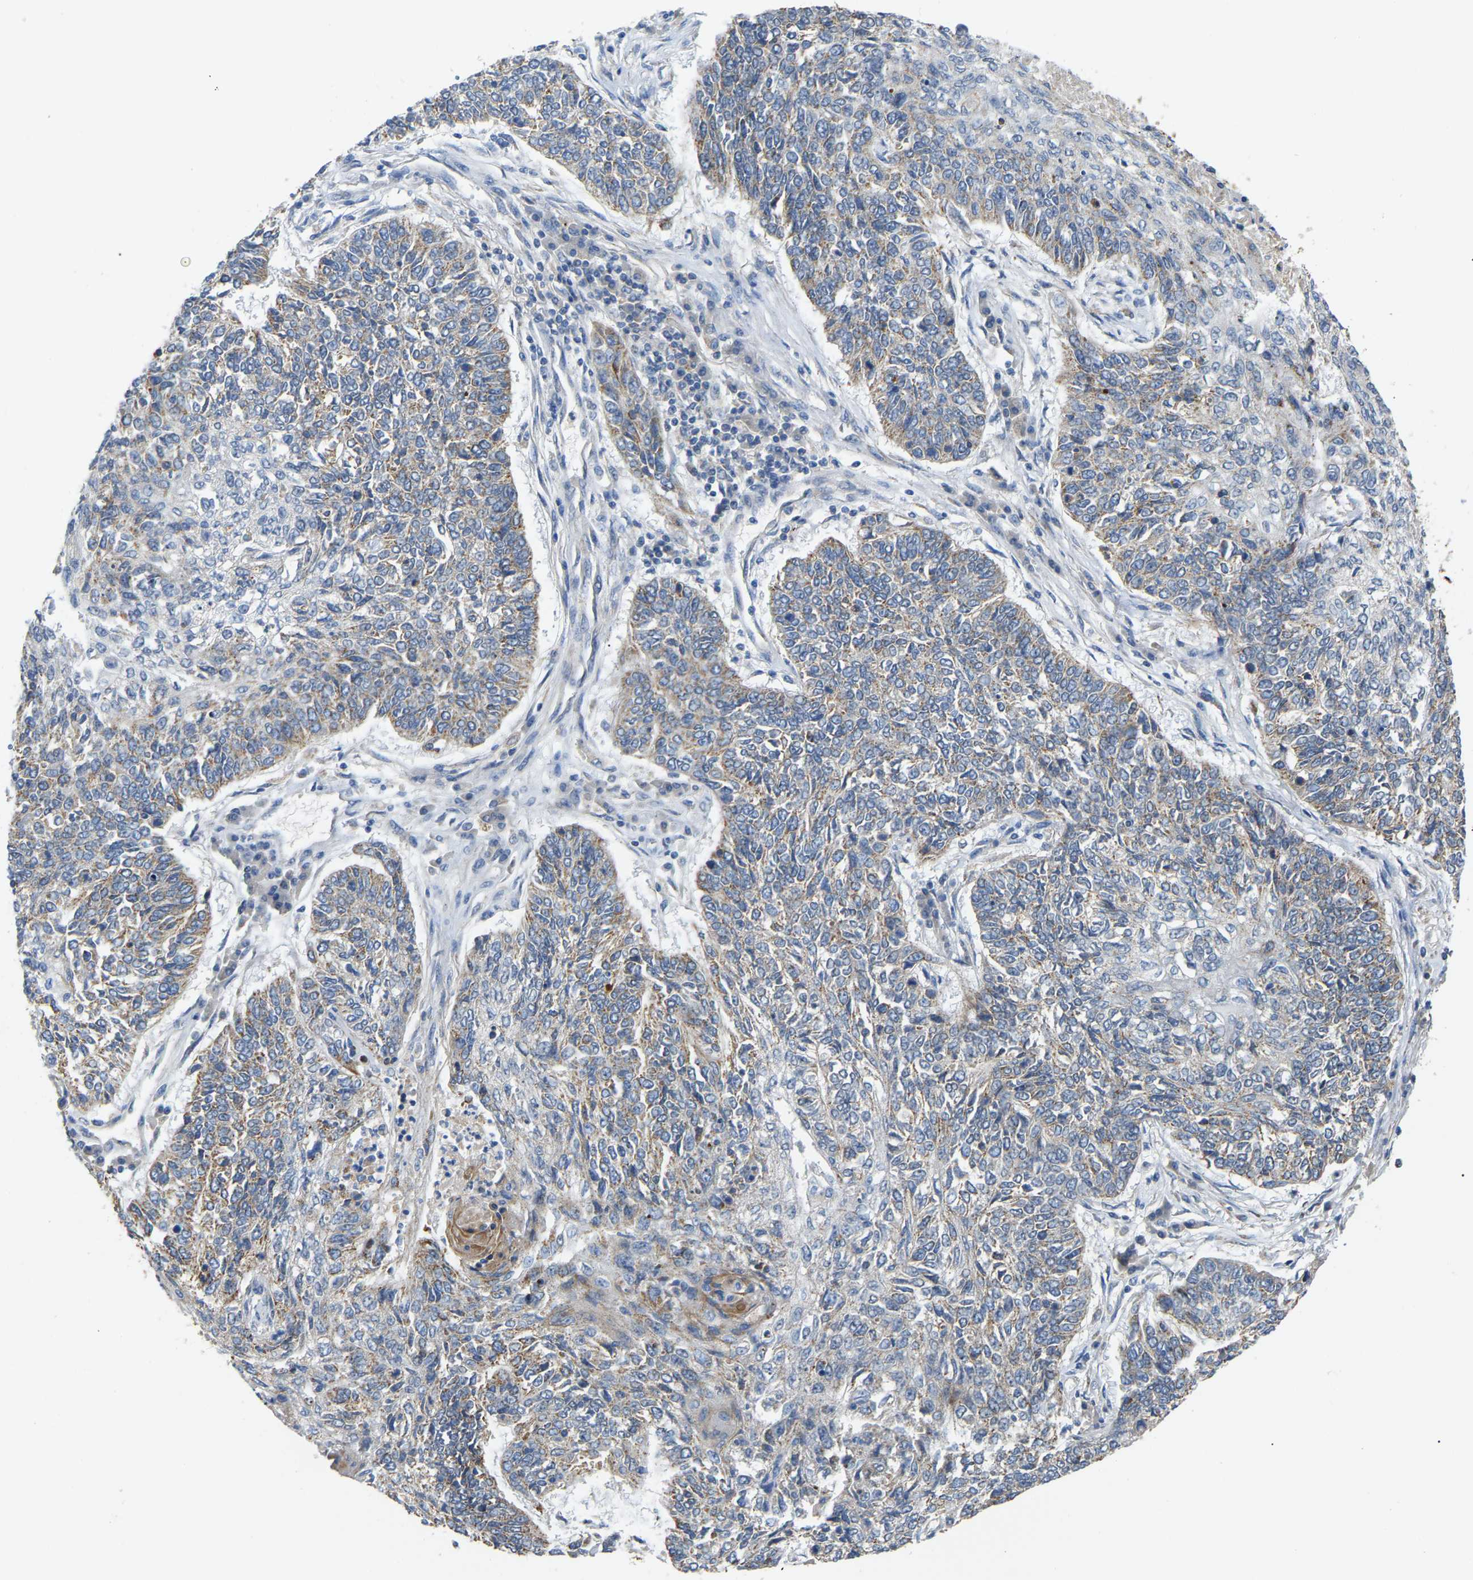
{"staining": {"intensity": "weak", "quantity": "25%-75%", "location": "cytoplasmic/membranous"}, "tissue": "lung cancer", "cell_type": "Tumor cells", "image_type": "cancer", "snomed": [{"axis": "morphology", "description": "Normal tissue, NOS"}, {"axis": "morphology", "description": "Squamous cell carcinoma, NOS"}, {"axis": "topography", "description": "Cartilage tissue"}, {"axis": "topography", "description": "Bronchus"}, {"axis": "topography", "description": "Lung"}], "caption": "The photomicrograph demonstrates immunohistochemical staining of lung squamous cell carcinoma. There is weak cytoplasmic/membranous positivity is appreciated in approximately 25%-75% of tumor cells. (Stains: DAB in brown, nuclei in blue, Microscopy: brightfield microscopy at high magnification).", "gene": "HIBADH", "patient": {"sex": "female", "age": 49}}